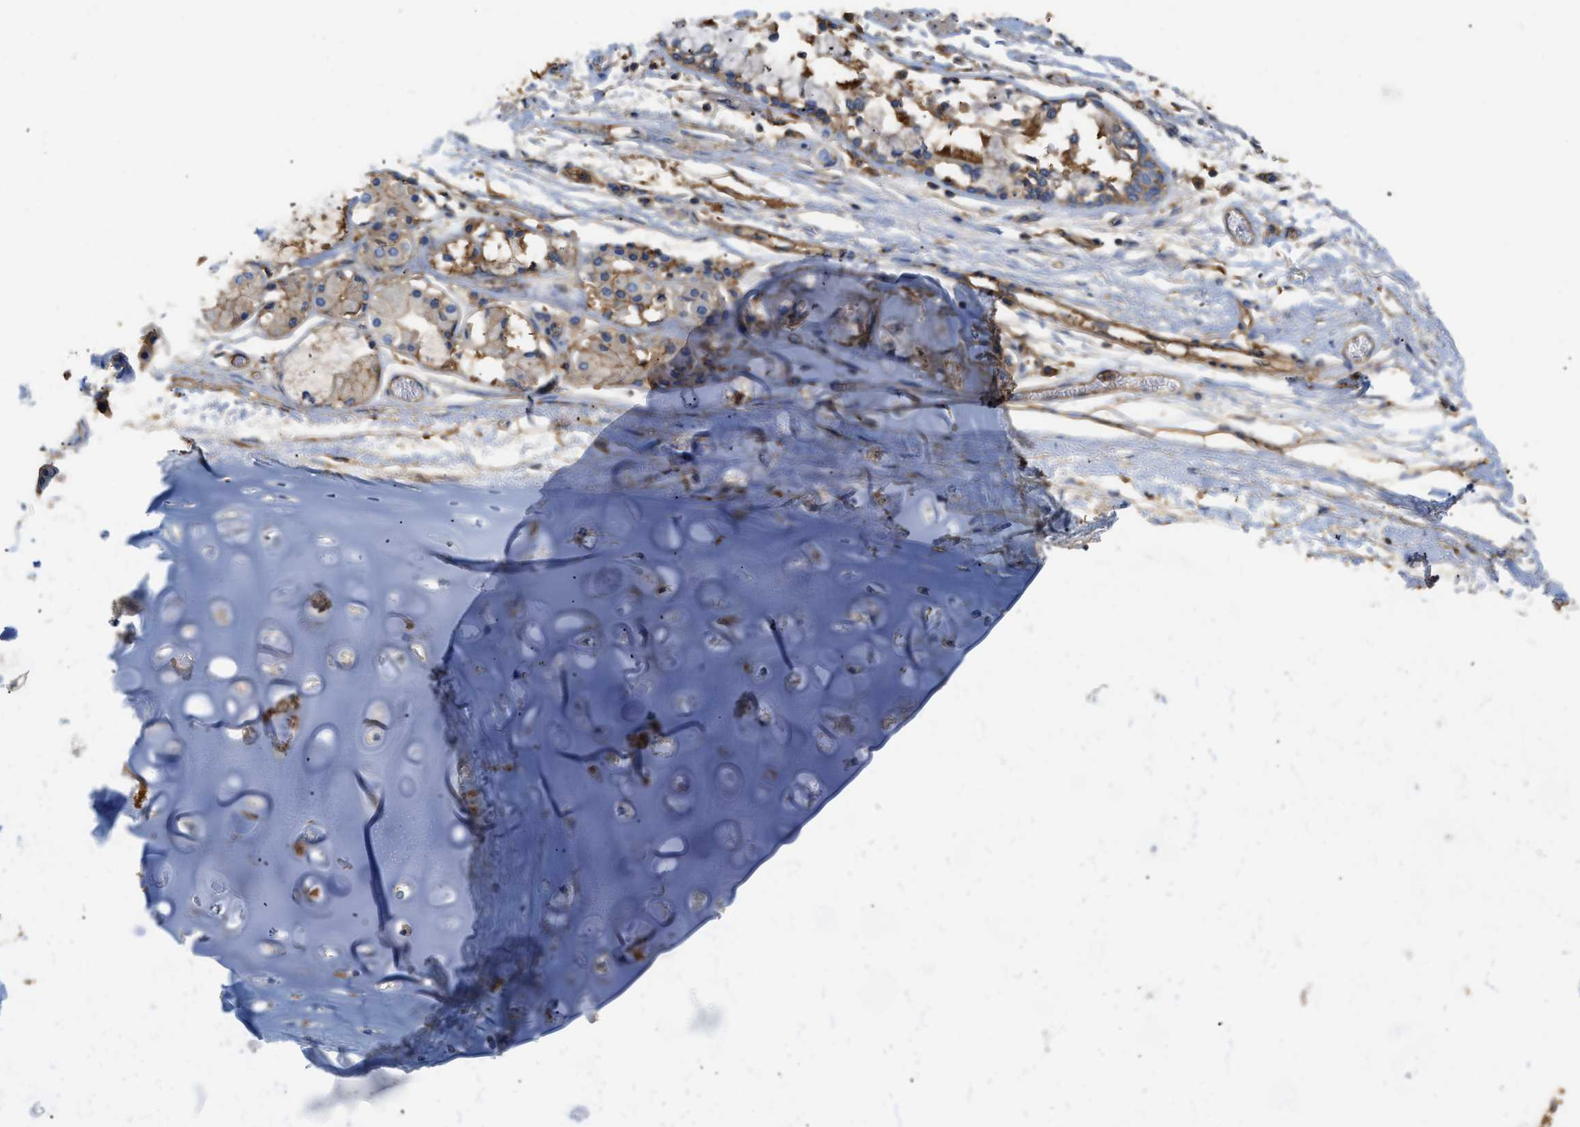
{"staining": {"intensity": "moderate", "quantity": ">75%", "location": "cytoplasmic/membranous"}, "tissue": "adipose tissue", "cell_type": "Adipocytes", "image_type": "normal", "snomed": [{"axis": "morphology", "description": "Normal tissue, NOS"}, {"axis": "topography", "description": "Cartilage tissue"}, {"axis": "topography", "description": "Lung"}], "caption": "Protein analysis of unremarkable adipose tissue exhibits moderate cytoplasmic/membranous expression in approximately >75% of adipocytes. (IHC, brightfield microscopy, high magnification).", "gene": "GNB4", "patient": {"sex": "female", "age": 77}}